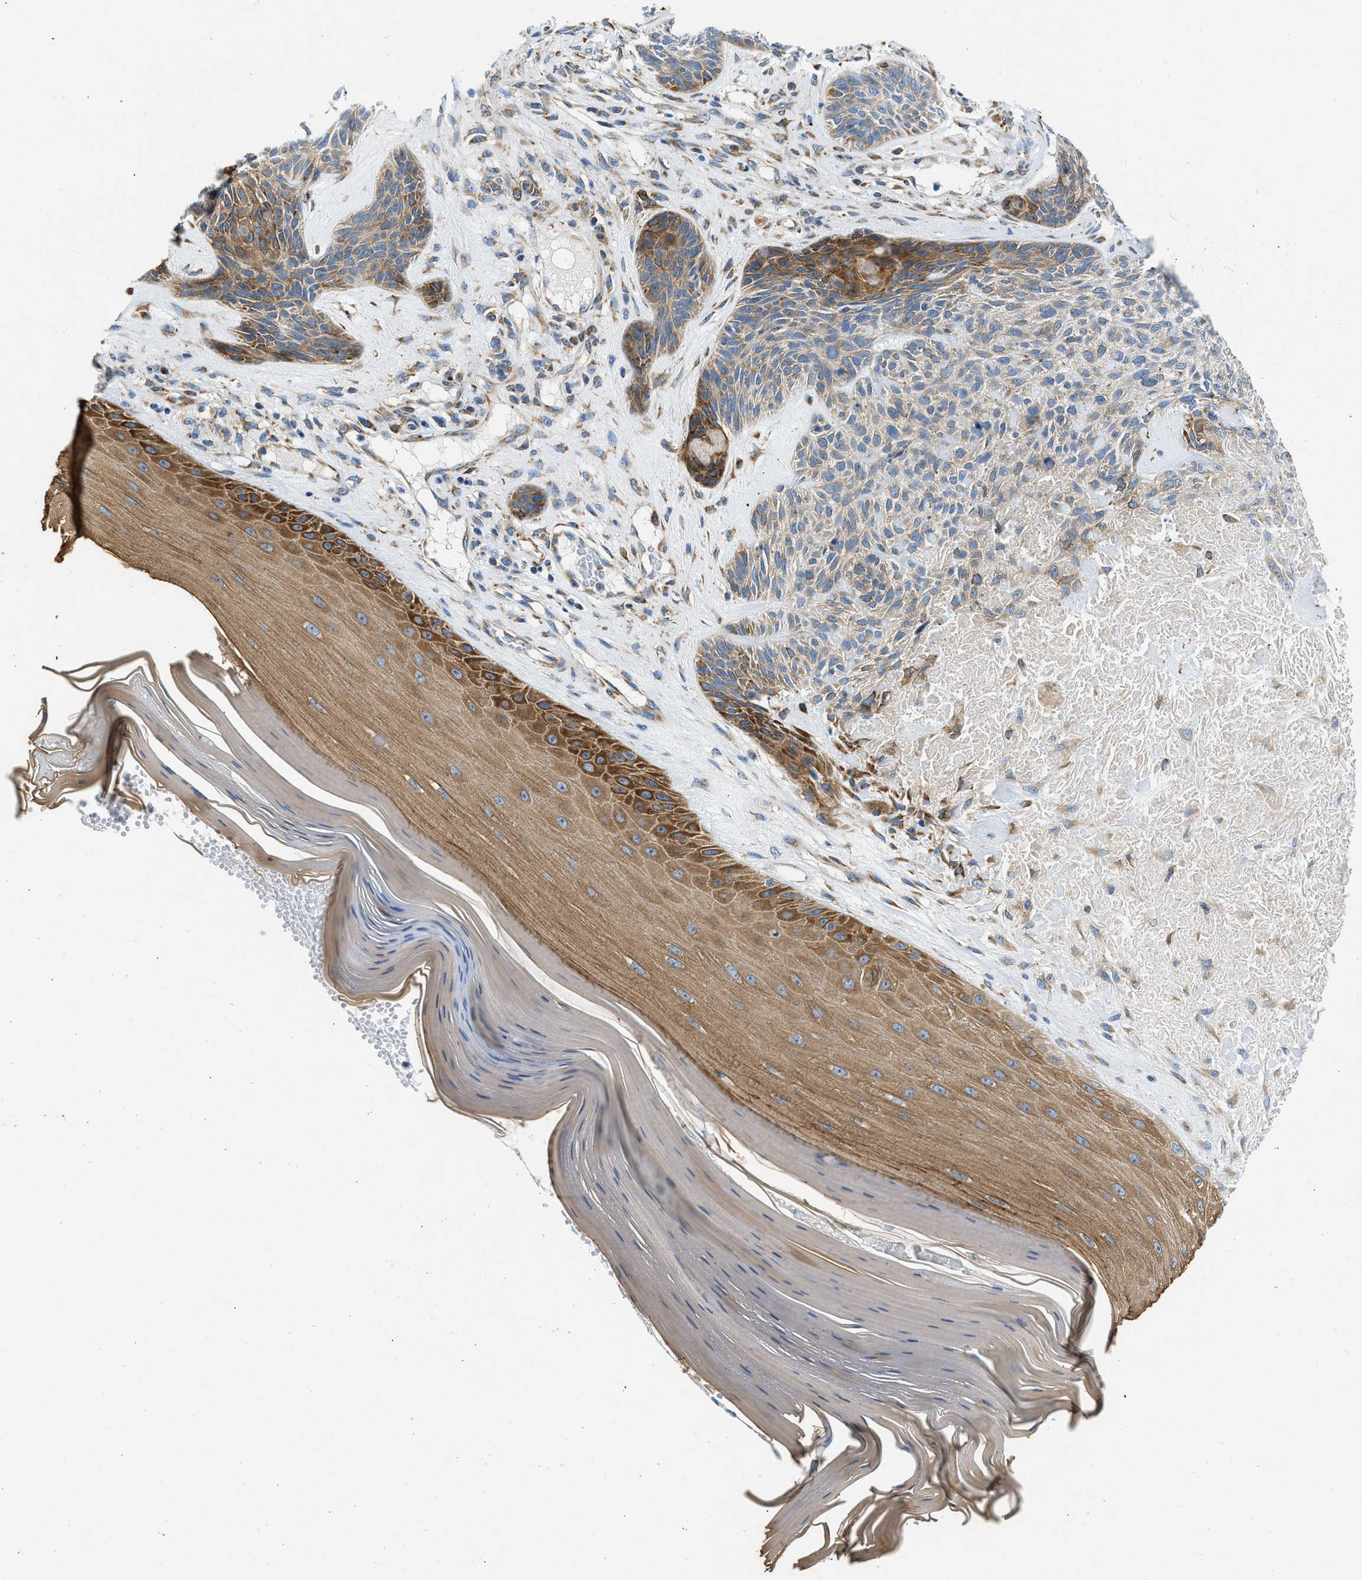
{"staining": {"intensity": "moderate", "quantity": "25%-75%", "location": "cytoplasmic/membranous"}, "tissue": "skin cancer", "cell_type": "Tumor cells", "image_type": "cancer", "snomed": [{"axis": "morphology", "description": "Basal cell carcinoma"}, {"axis": "topography", "description": "Skin"}], "caption": "Protein analysis of skin cancer tissue demonstrates moderate cytoplasmic/membranous positivity in approximately 25%-75% of tumor cells.", "gene": "CAMKK2", "patient": {"sex": "male", "age": 55}}